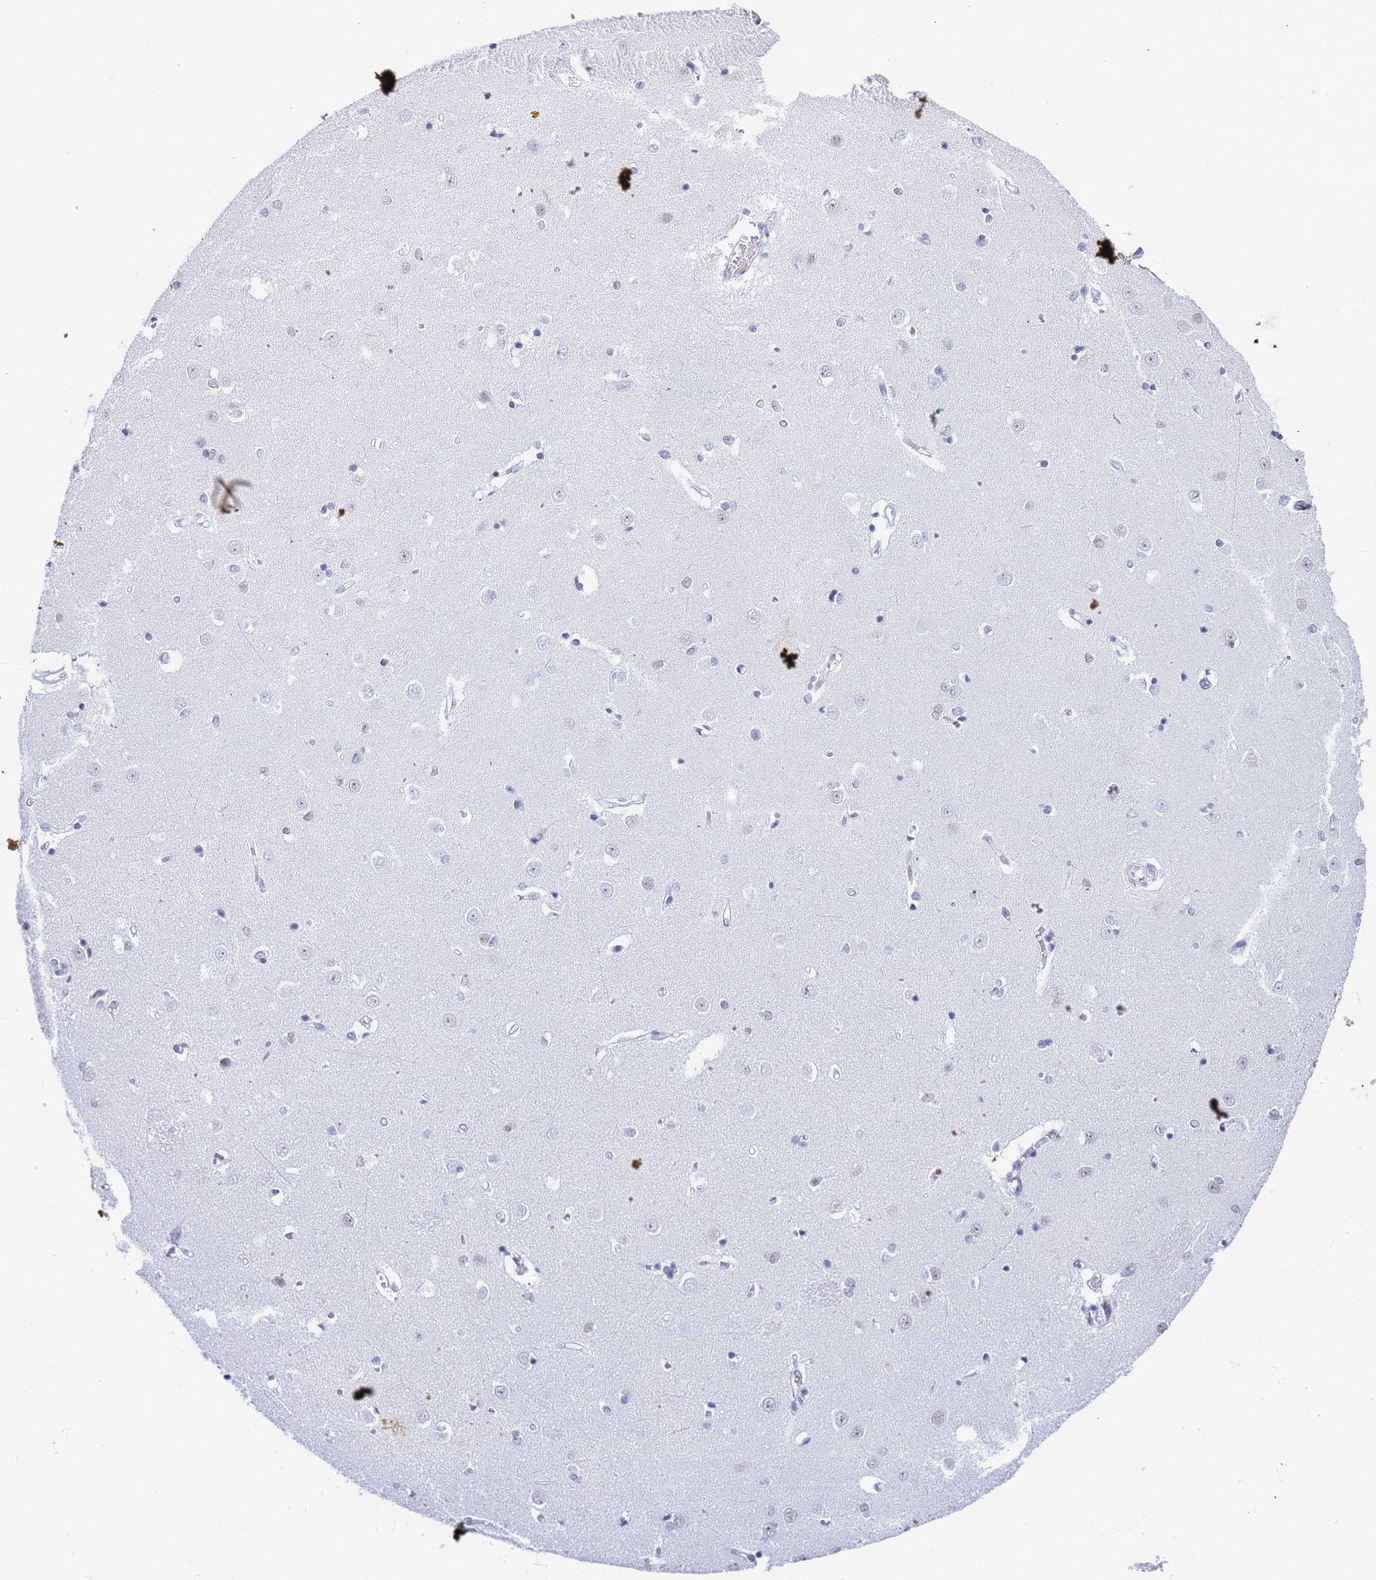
{"staining": {"intensity": "negative", "quantity": "none", "location": "none"}, "tissue": "caudate", "cell_type": "Glial cells", "image_type": "normal", "snomed": [{"axis": "morphology", "description": "Normal tissue, NOS"}, {"axis": "topography", "description": "Lateral ventricle wall"}], "caption": "Immunohistochemistry of benign human caudate exhibits no positivity in glial cells. (Immunohistochemistry, brightfield microscopy, high magnification).", "gene": "SLC7A9", "patient": {"sex": "male", "age": 37}}